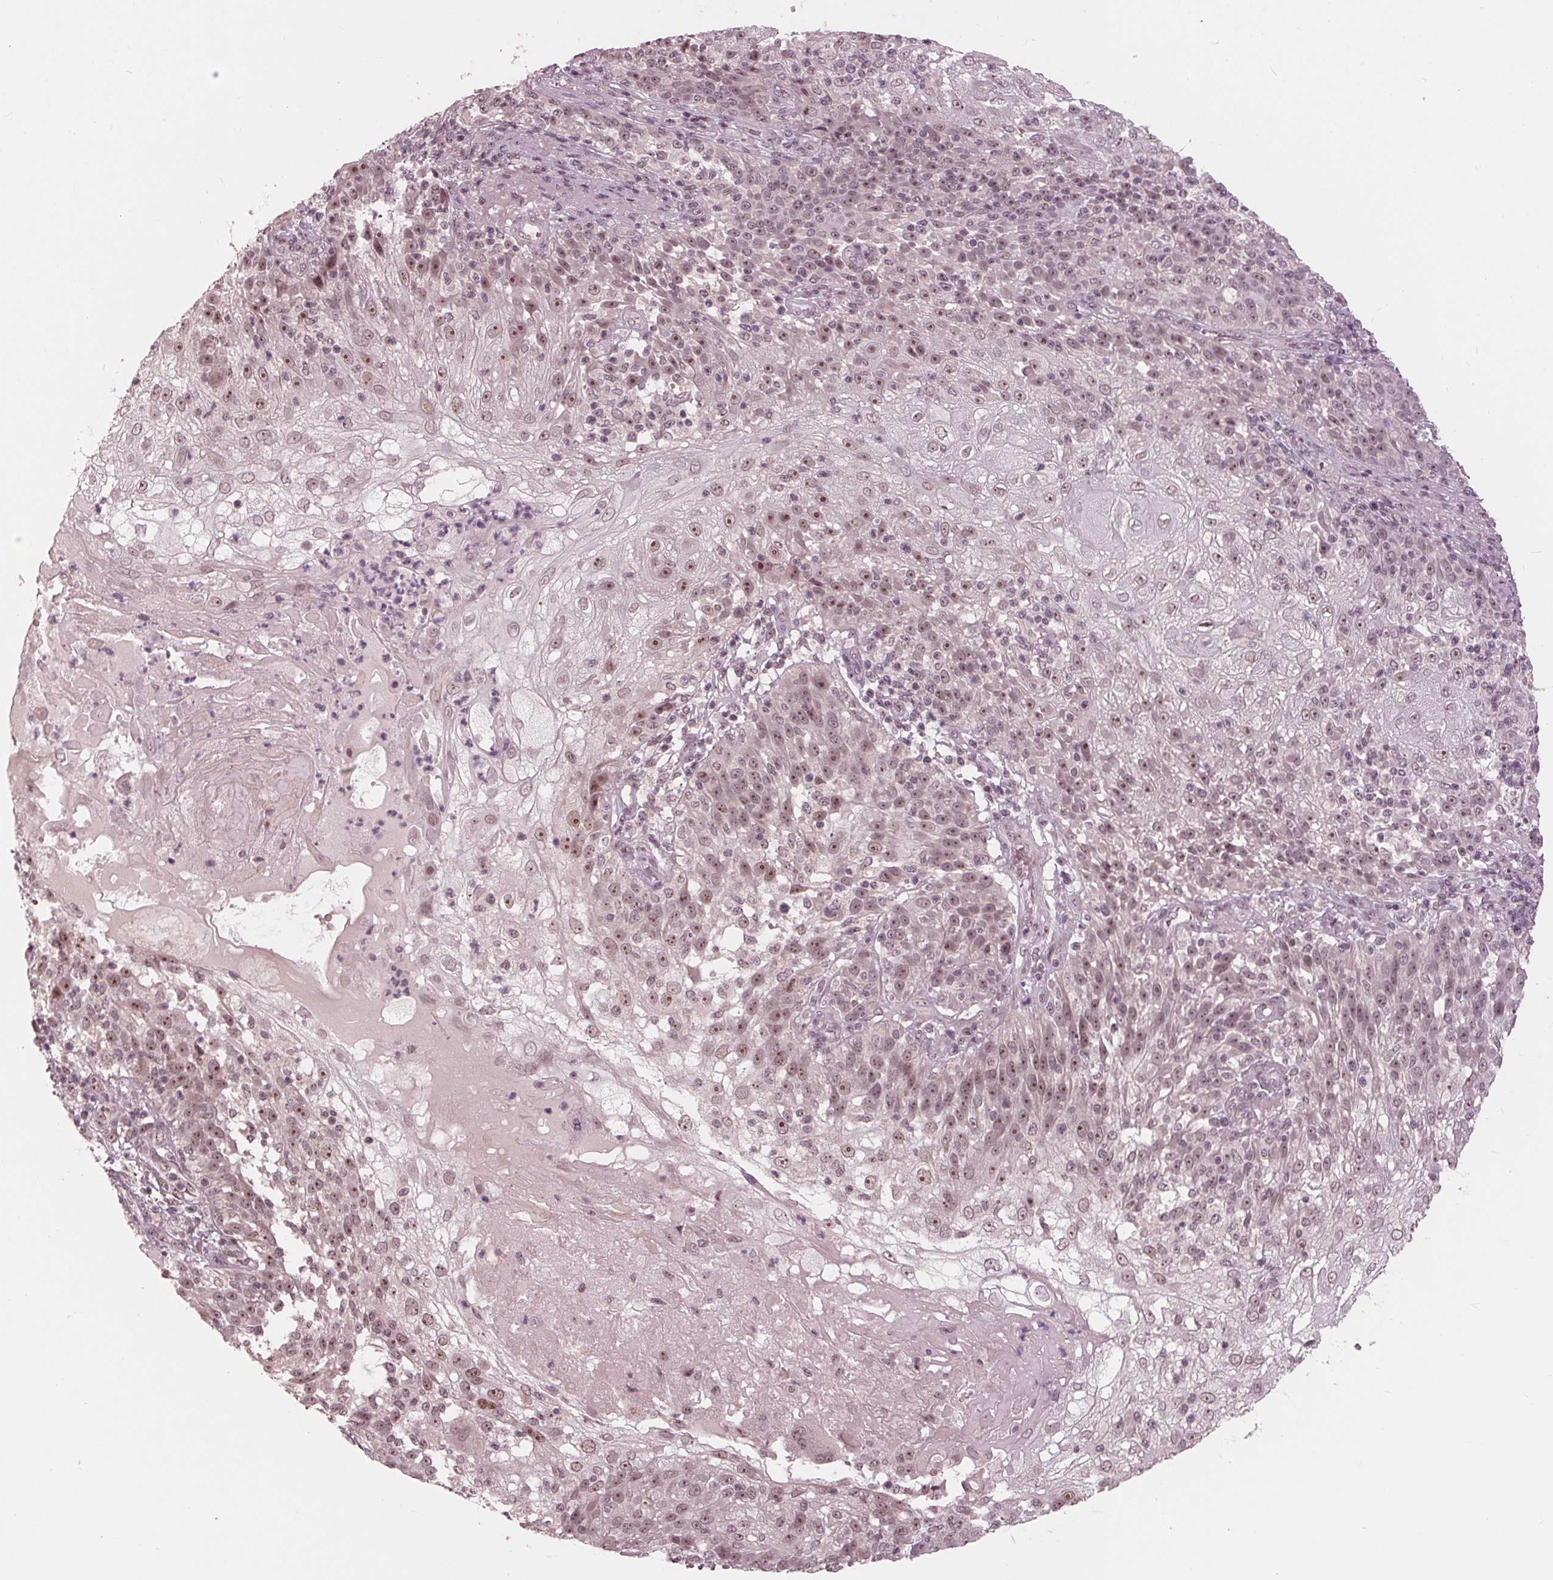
{"staining": {"intensity": "moderate", "quantity": ">75%", "location": "nuclear"}, "tissue": "skin cancer", "cell_type": "Tumor cells", "image_type": "cancer", "snomed": [{"axis": "morphology", "description": "Normal tissue, NOS"}, {"axis": "morphology", "description": "Squamous cell carcinoma, NOS"}, {"axis": "topography", "description": "Skin"}], "caption": "A medium amount of moderate nuclear staining is identified in about >75% of tumor cells in skin squamous cell carcinoma tissue.", "gene": "SLX4", "patient": {"sex": "female", "age": 83}}